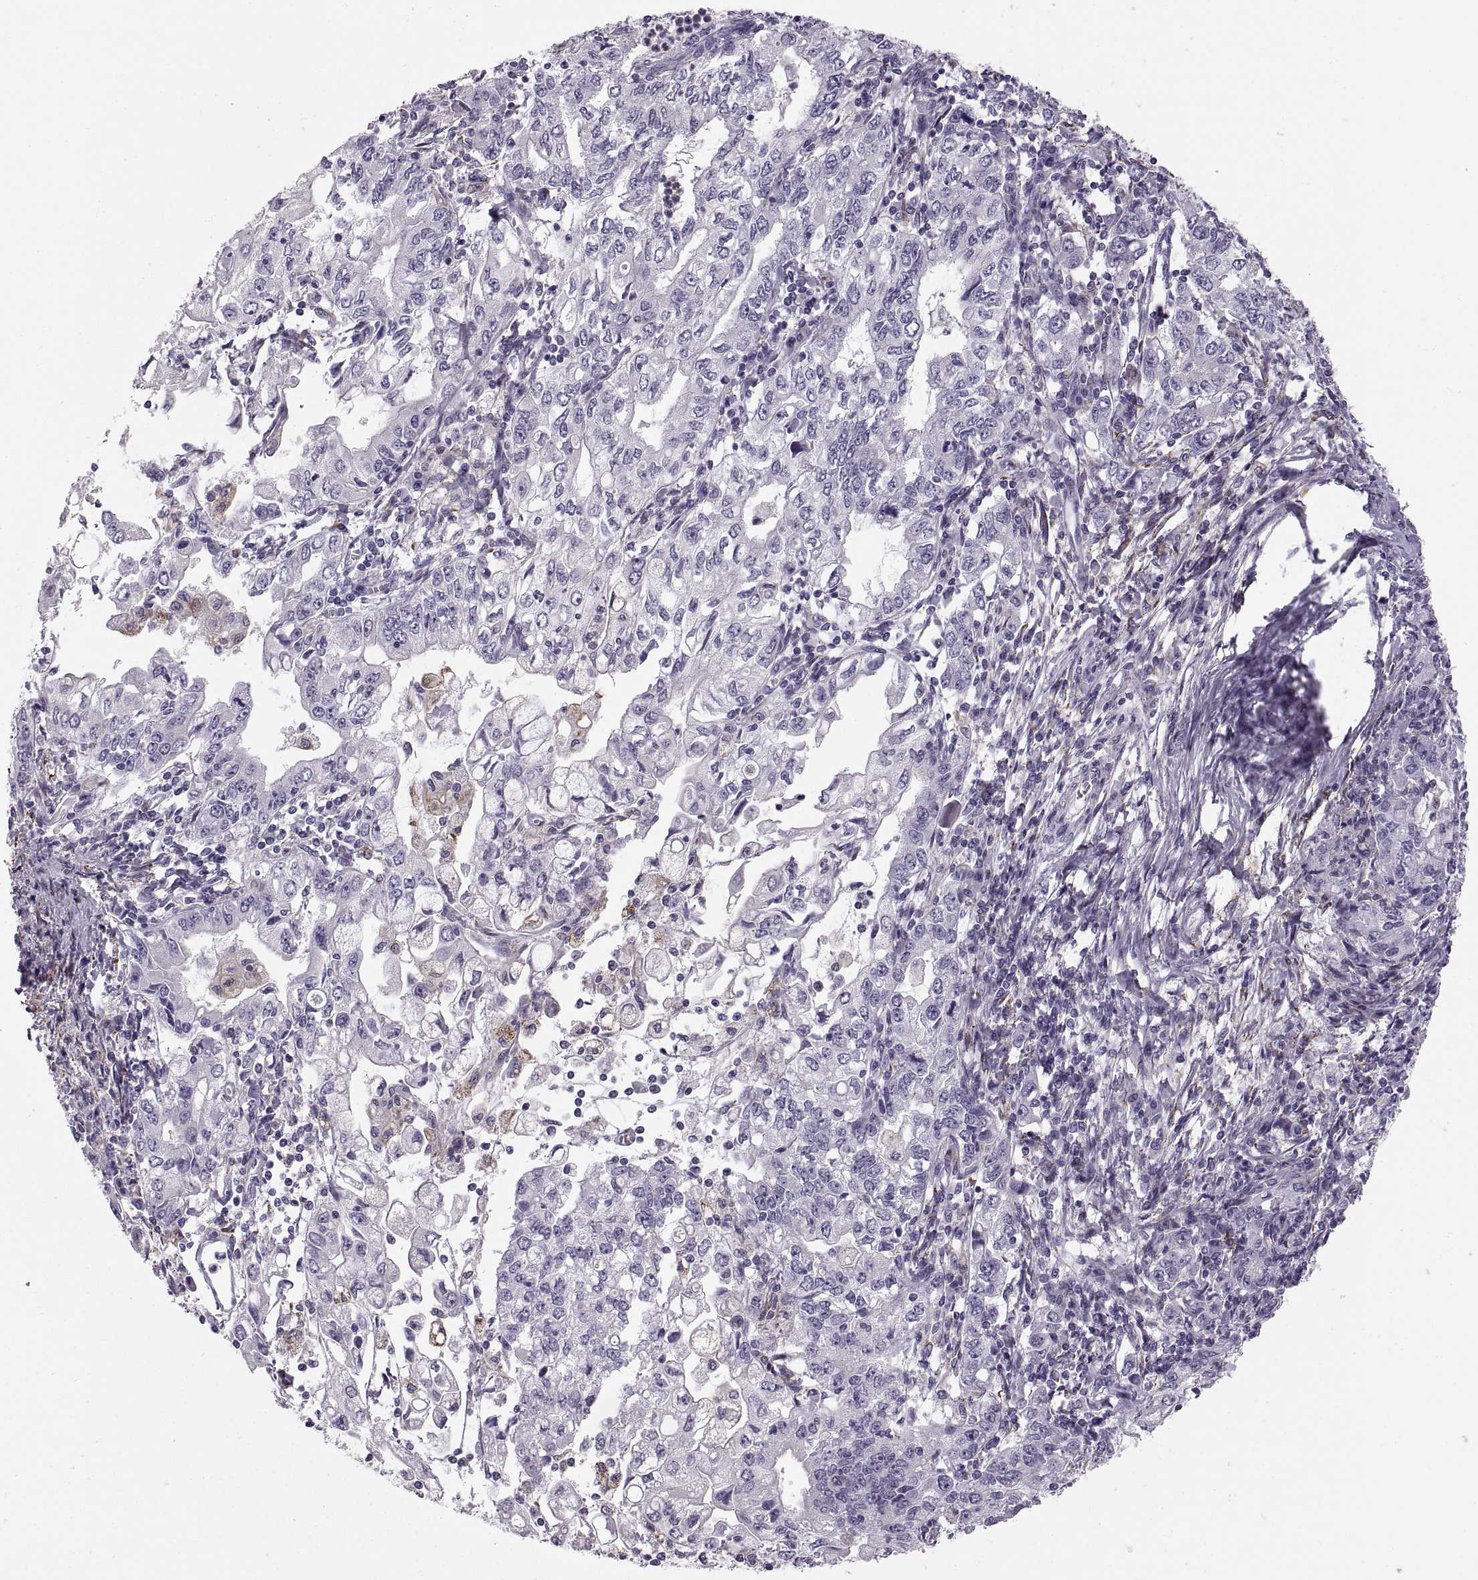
{"staining": {"intensity": "negative", "quantity": "none", "location": "none"}, "tissue": "stomach cancer", "cell_type": "Tumor cells", "image_type": "cancer", "snomed": [{"axis": "morphology", "description": "Adenocarcinoma, NOS"}, {"axis": "topography", "description": "Stomach, lower"}], "caption": "High power microscopy photomicrograph of an immunohistochemistry histopathology image of stomach cancer, revealing no significant staining in tumor cells.", "gene": "COL9A3", "patient": {"sex": "female", "age": 72}}